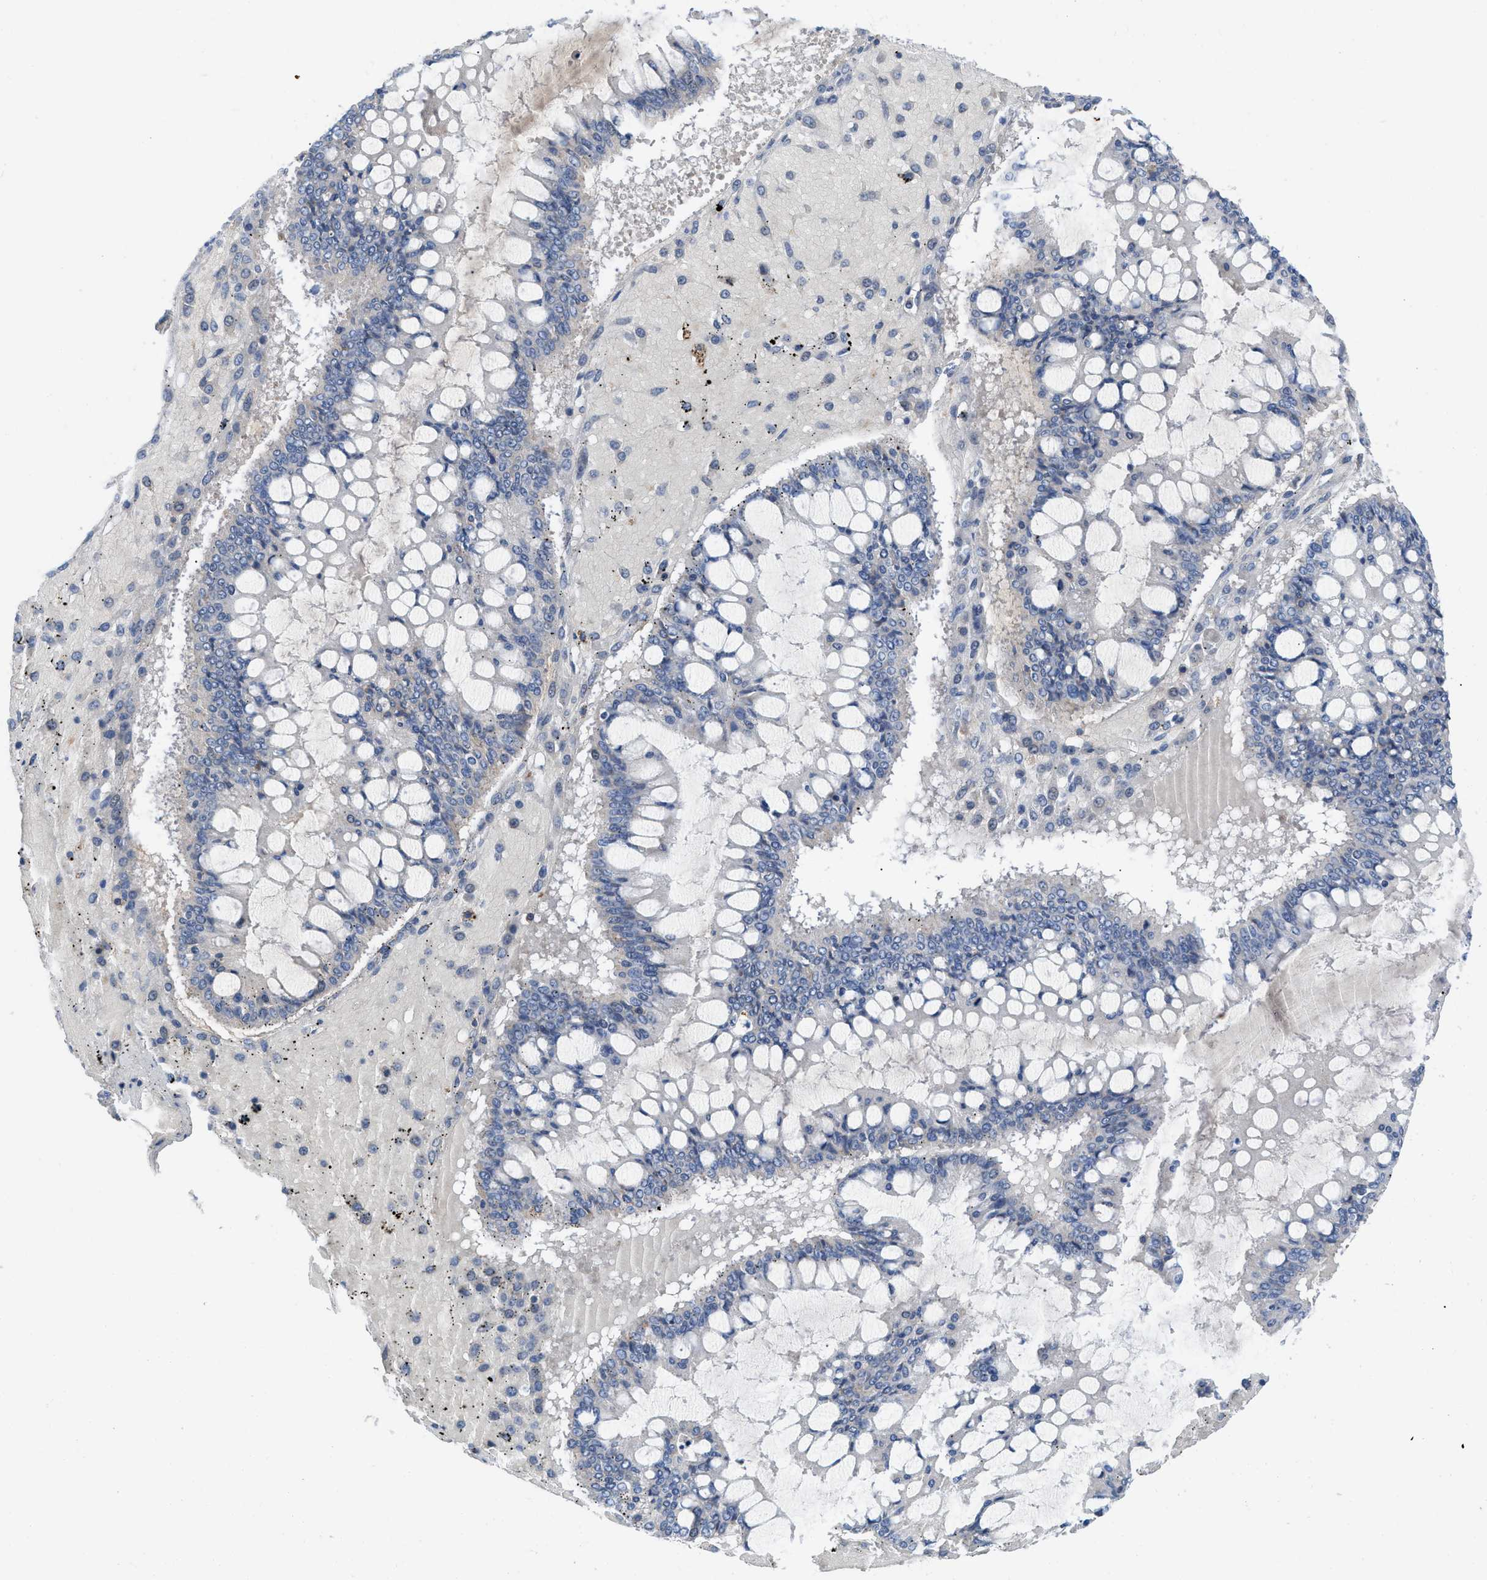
{"staining": {"intensity": "negative", "quantity": "none", "location": "none"}, "tissue": "ovarian cancer", "cell_type": "Tumor cells", "image_type": "cancer", "snomed": [{"axis": "morphology", "description": "Cystadenocarcinoma, mucinous, NOS"}, {"axis": "topography", "description": "Ovary"}], "caption": "The image displays no significant positivity in tumor cells of ovarian cancer. The staining was performed using DAB to visualize the protein expression in brown, while the nuclei were stained in blue with hematoxylin (Magnification: 20x).", "gene": "HPX", "patient": {"sex": "female", "age": 73}}